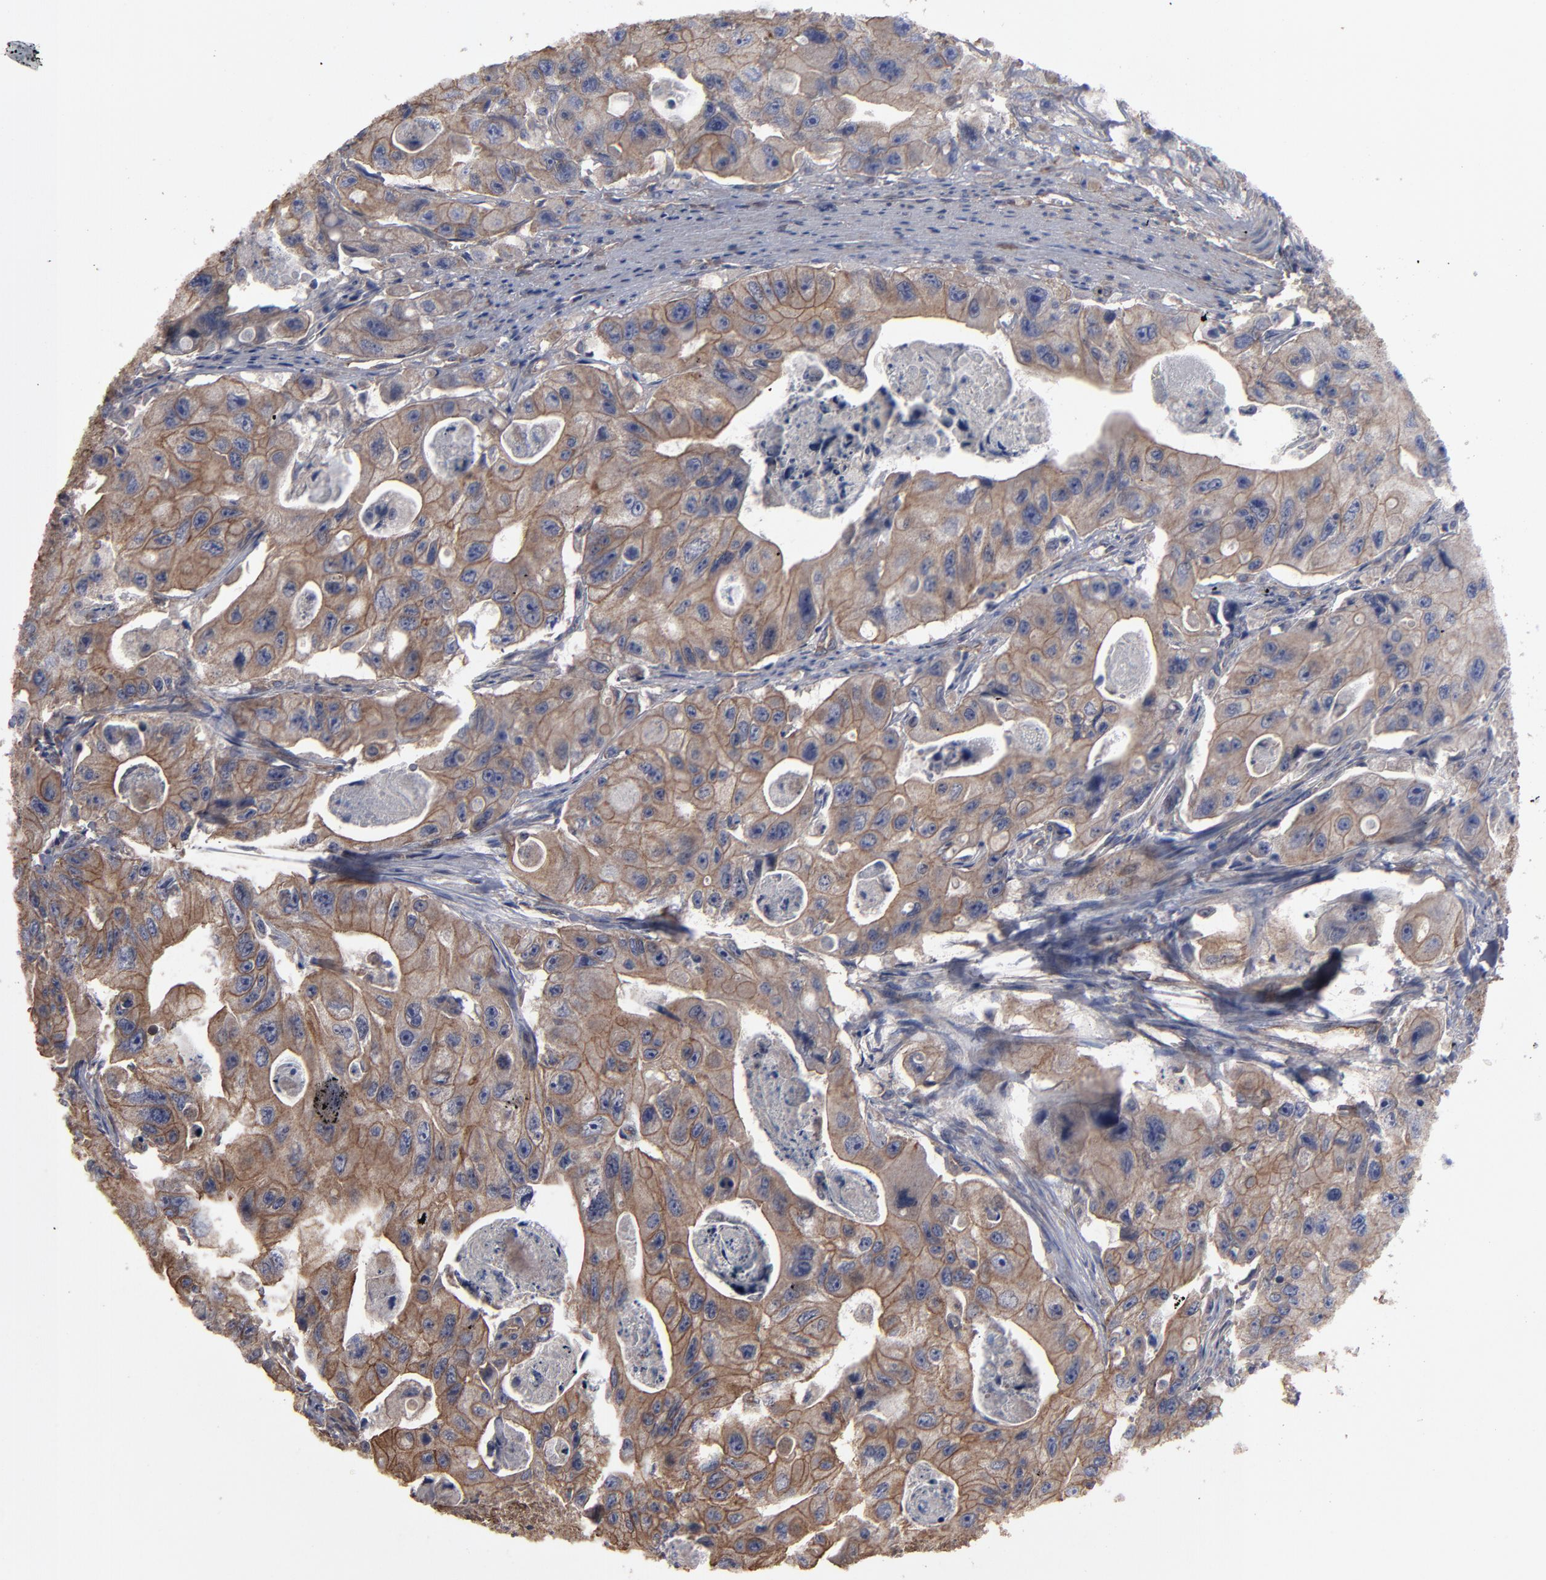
{"staining": {"intensity": "moderate", "quantity": ">75%", "location": "cytoplasmic/membranous"}, "tissue": "colorectal cancer", "cell_type": "Tumor cells", "image_type": "cancer", "snomed": [{"axis": "morphology", "description": "Adenocarcinoma, NOS"}, {"axis": "topography", "description": "Colon"}], "caption": "A brown stain labels moderate cytoplasmic/membranous staining of a protein in adenocarcinoma (colorectal) tumor cells. (DAB = brown stain, brightfield microscopy at high magnification).", "gene": "DMD", "patient": {"sex": "female", "age": 46}}